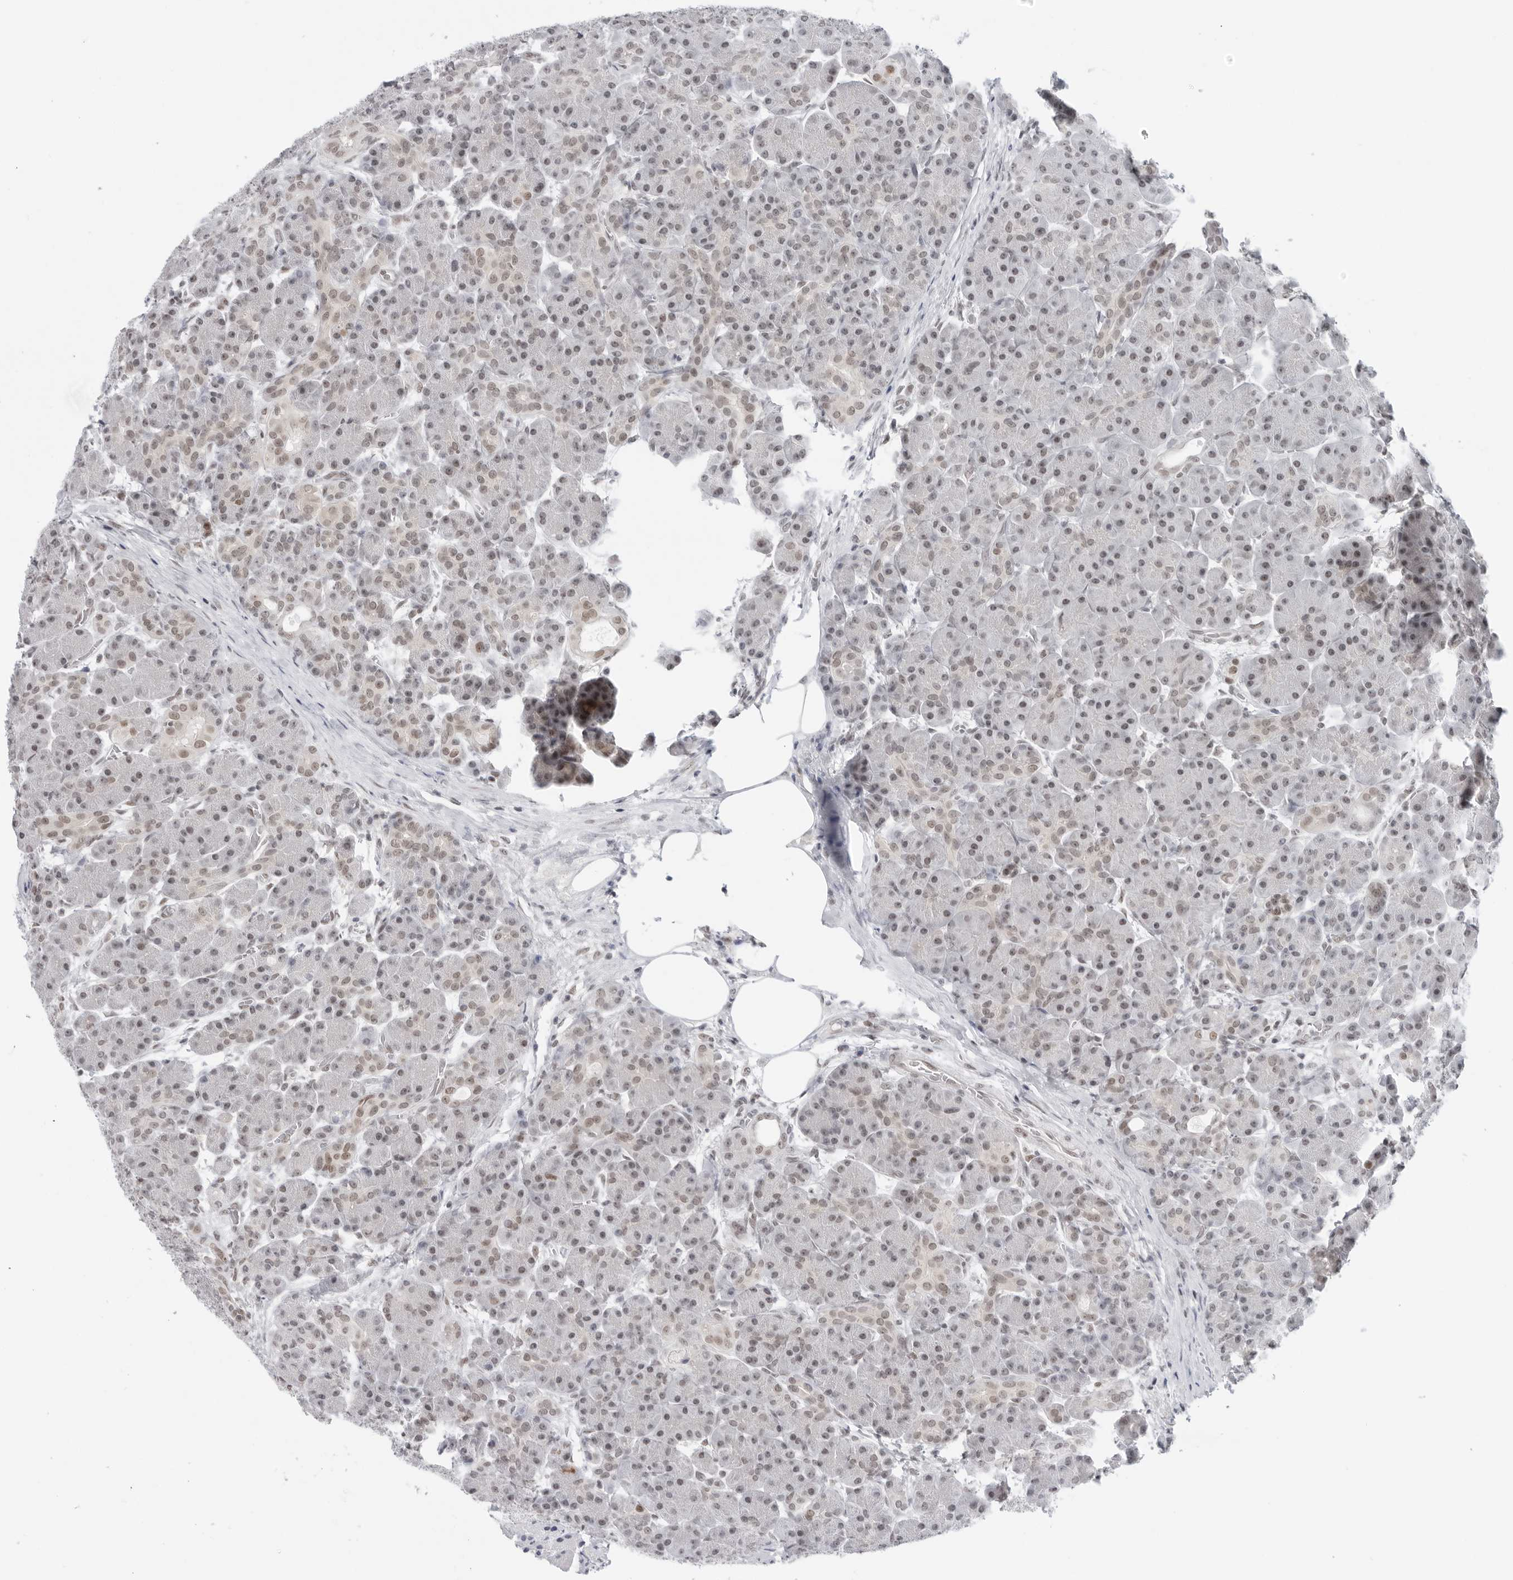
{"staining": {"intensity": "weak", "quantity": "<25%", "location": "nuclear"}, "tissue": "pancreas", "cell_type": "Exocrine glandular cells", "image_type": "normal", "snomed": [{"axis": "morphology", "description": "Normal tissue, NOS"}, {"axis": "topography", "description": "Pancreas"}], "caption": "High magnification brightfield microscopy of unremarkable pancreas stained with DAB (3,3'-diaminobenzidine) (brown) and counterstained with hematoxylin (blue): exocrine glandular cells show no significant staining. (DAB immunohistochemistry visualized using brightfield microscopy, high magnification).", "gene": "FOXK2", "patient": {"sex": "male", "age": 63}}